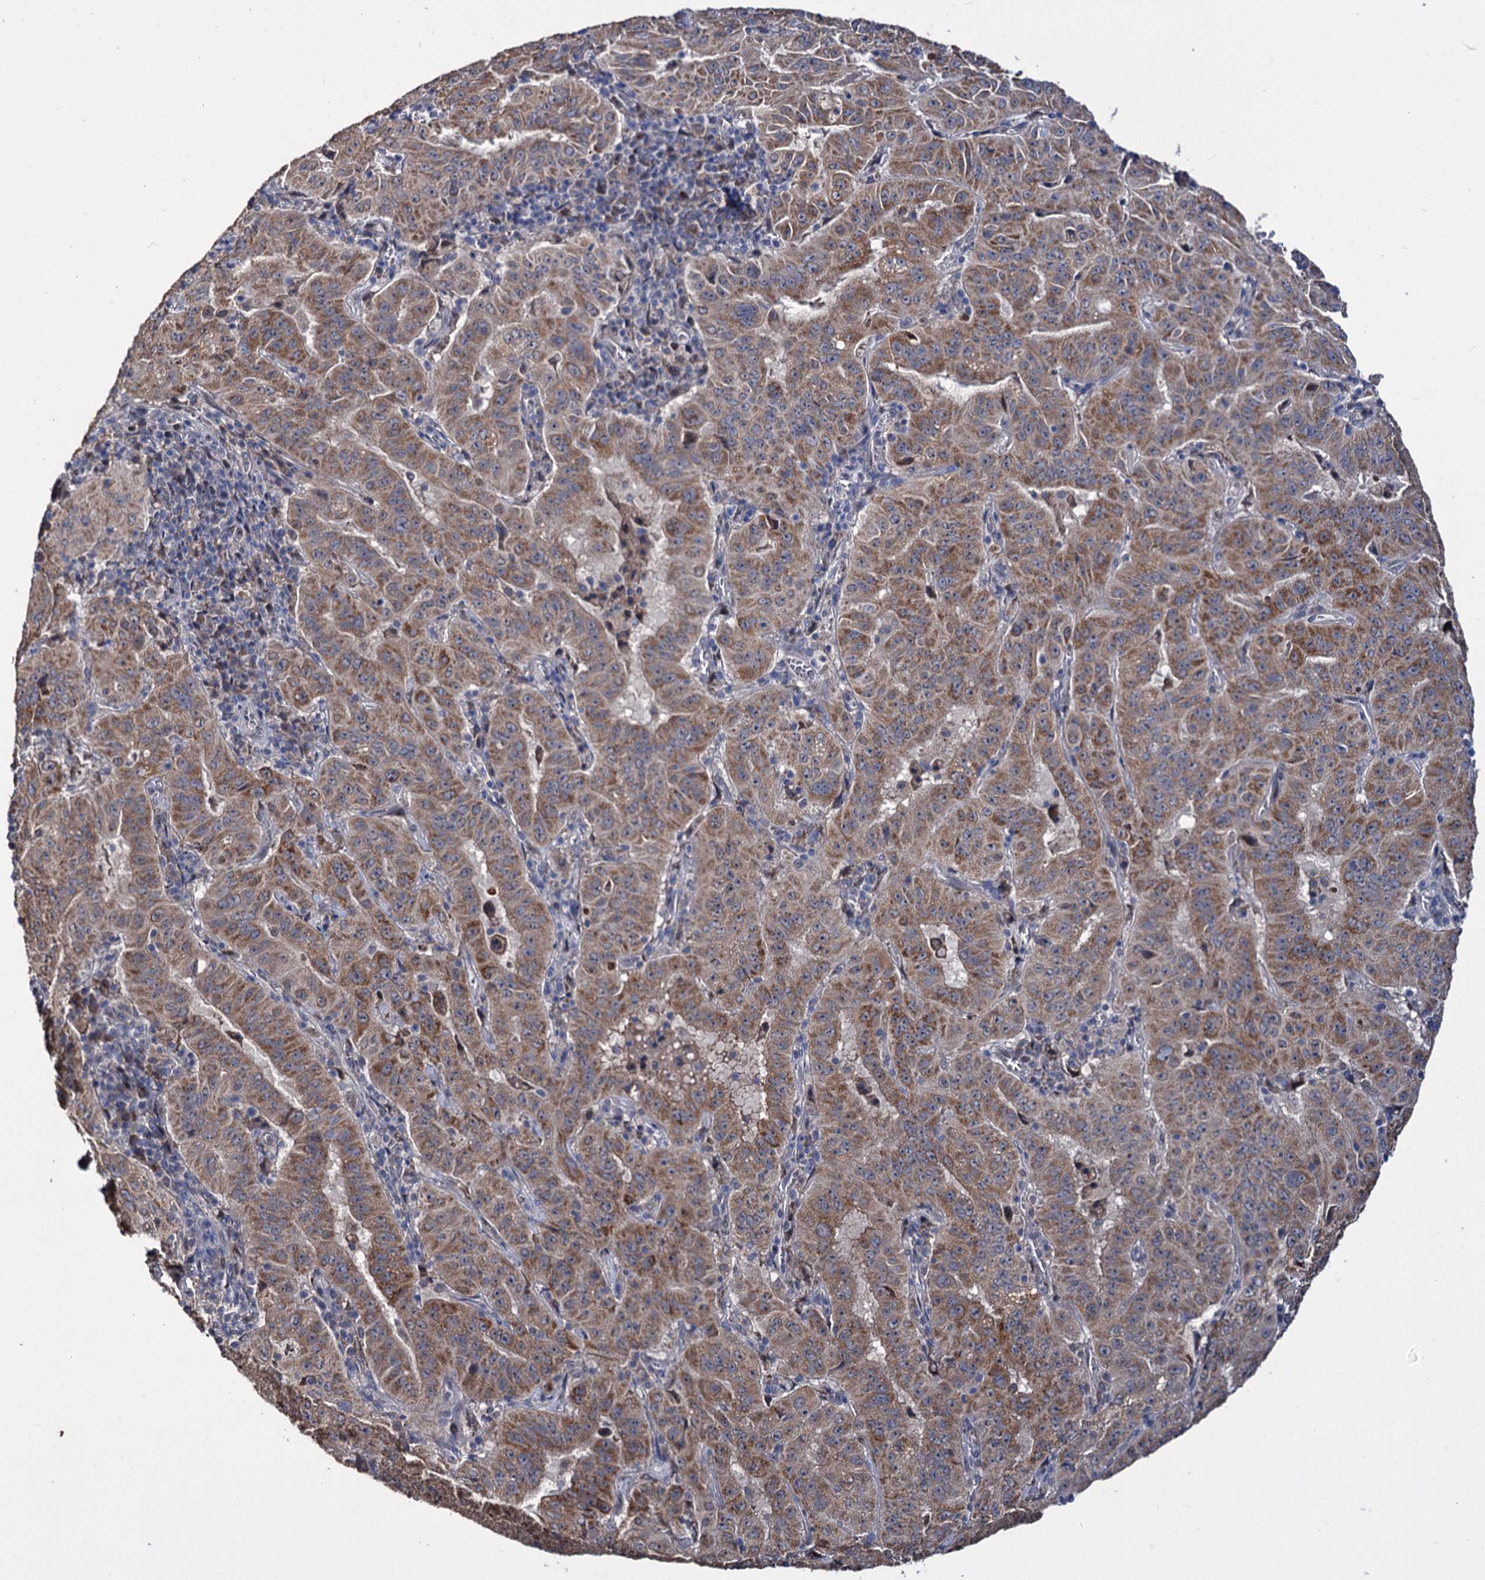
{"staining": {"intensity": "moderate", "quantity": ">75%", "location": "cytoplasmic/membranous"}, "tissue": "pancreatic cancer", "cell_type": "Tumor cells", "image_type": "cancer", "snomed": [{"axis": "morphology", "description": "Adenocarcinoma, NOS"}, {"axis": "topography", "description": "Pancreas"}], "caption": "Protein staining of pancreatic cancer tissue reveals moderate cytoplasmic/membranous staining in approximately >75% of tumor cells. The staining is performed using DAB brown chromogen to label protein expression. The nuclei are counter-stained blue using hematoxylin.", "gene": "CLPB", "patient": {"sex": "male", "age": 63}}